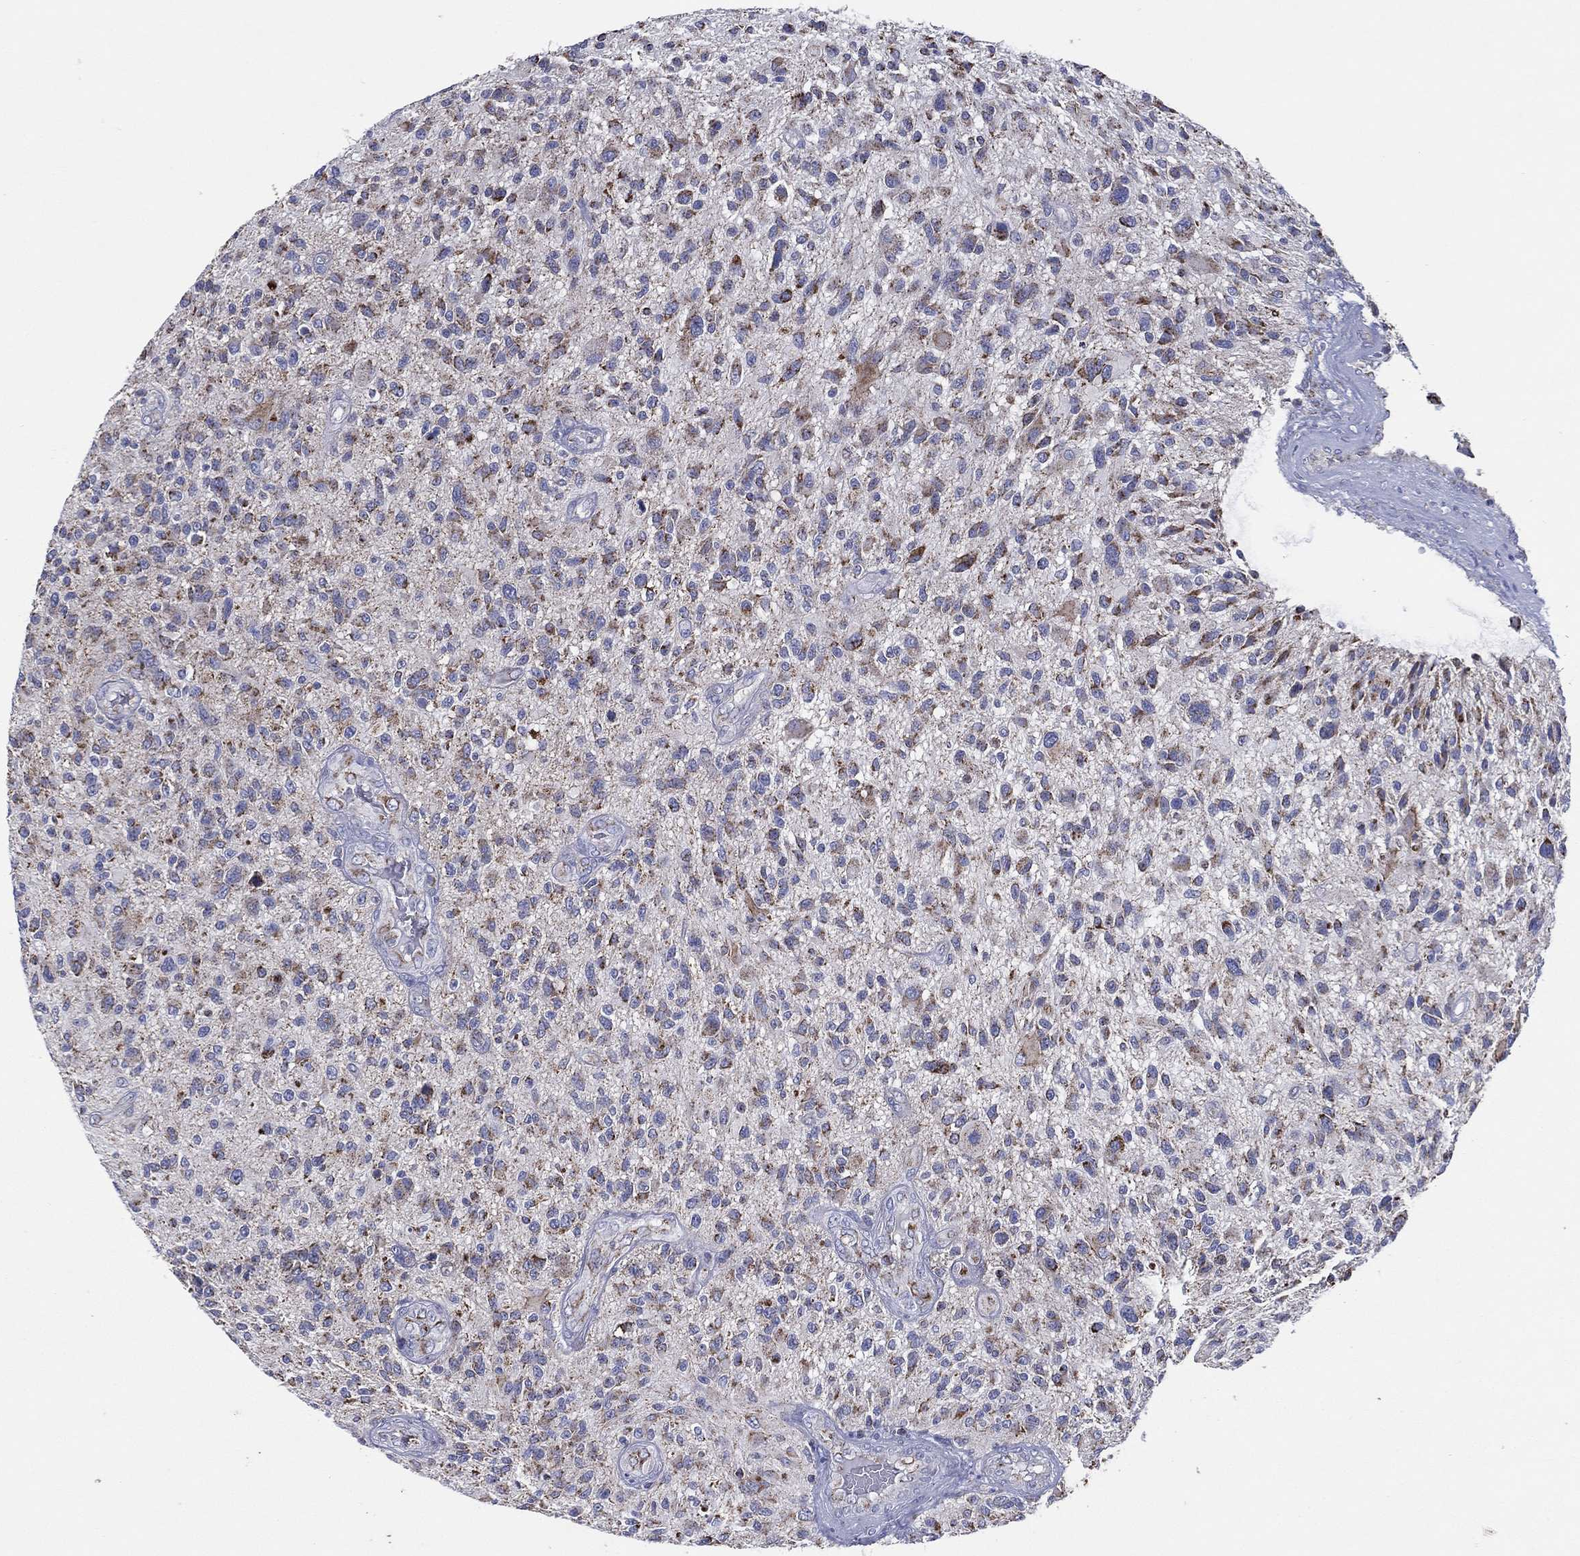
{"staining": {"intensity": "moderate", "quantity": "25%-75%", "location": "cytoplasmic/membranous"}, "tissue": "glioma", "cell_type": "Tumor cells", "image_type": "cancer", "snomed": [{"axis": "morphology", "description": "Glioma, malignant, High grade"}, {"axis": "topography", "description": "Brain"}], "caption": "There is medium levels of moderate cytoplasmic/membranous staining in tumor cells of malignant glioma (high-grade), as demonstrated by immunohistochemical staining (brown color).", "gene": "SFXN1", "patient": {"sex": "male", "age": 47}}